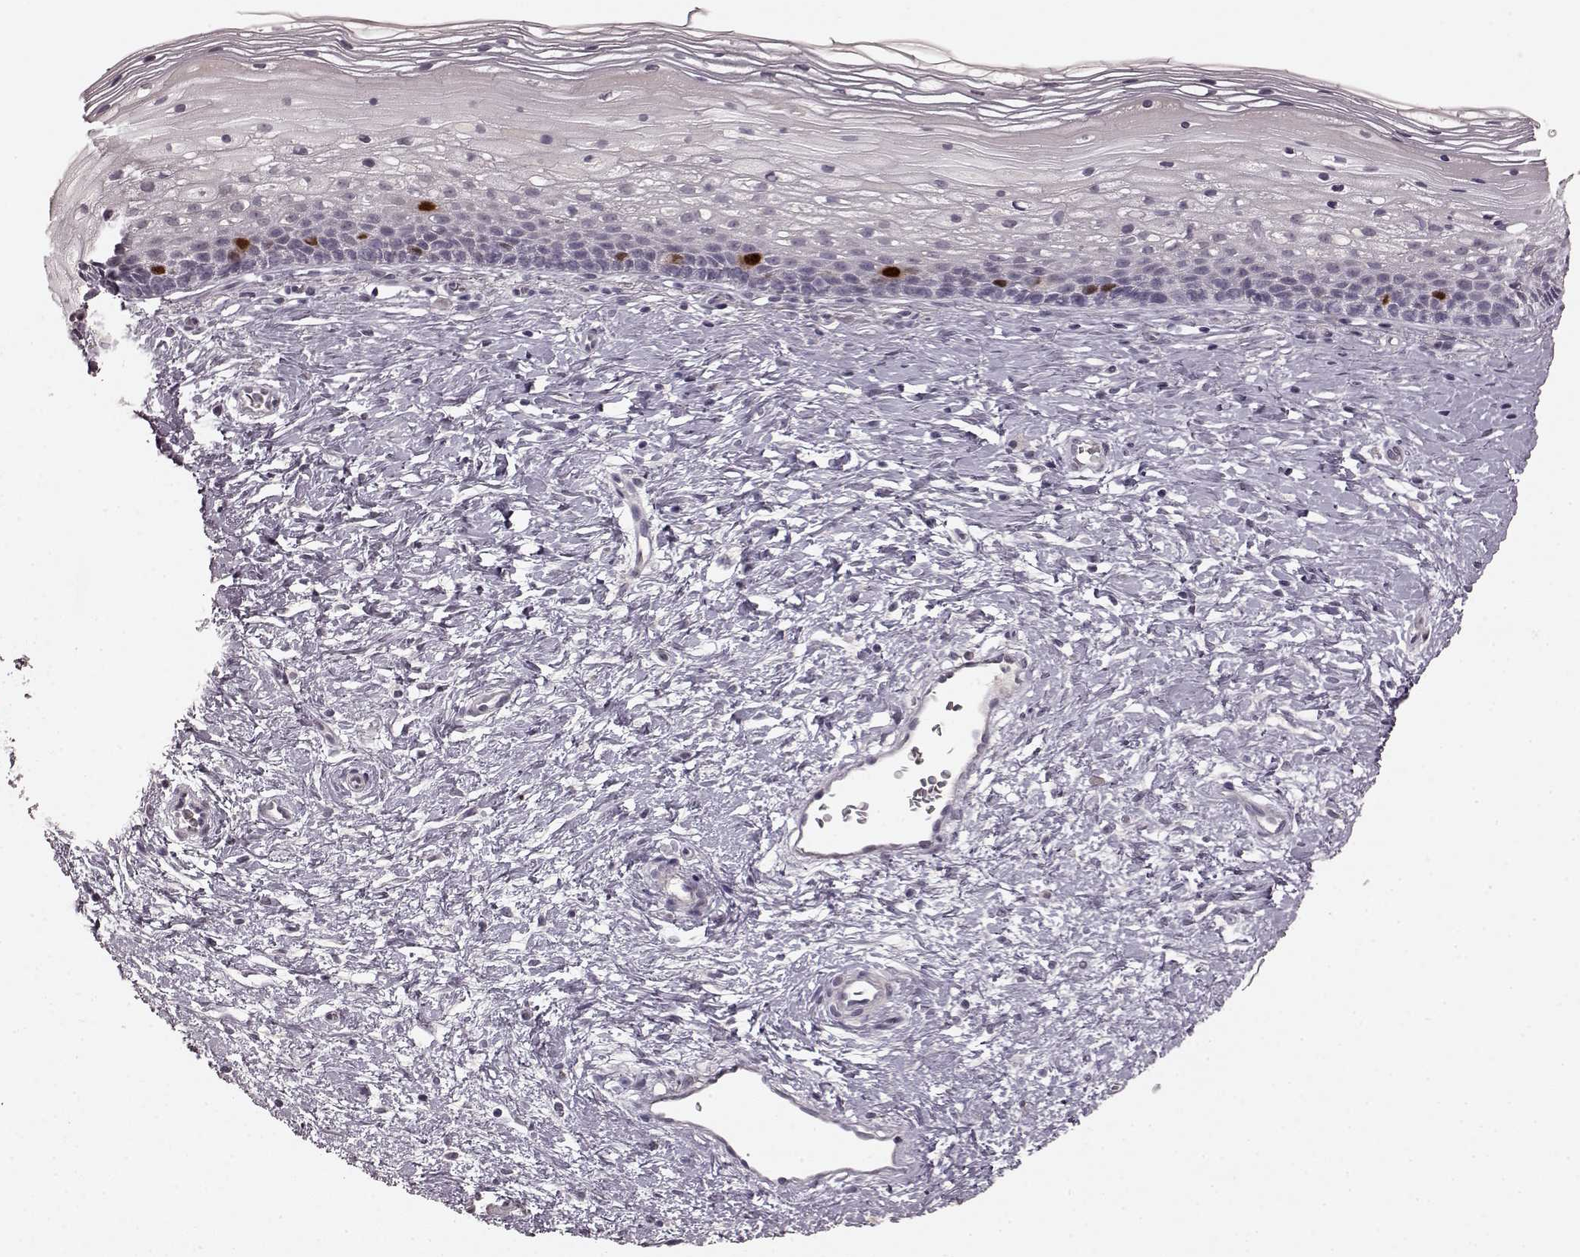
{"staining": {"intensity": "strong", "quantity": "<25%", "location": "nuclear"}, "tissue": "cervix", "cell_type": "Squamous epithelial cells", "image_type": "normal", "snomed": [{"axis": "morphology", "description": "Normal tissue, NOS"}, {"axis": "topography", "description": "Cervix"}], "caption": "IHC of normal human cervix displays medium levels of strong nuclear staining in about <25% of squamous epithelial cells. Nuclei are stained in blue.", "gene": "CCNA2", "patient": {"sex": "female", "age": 34}}